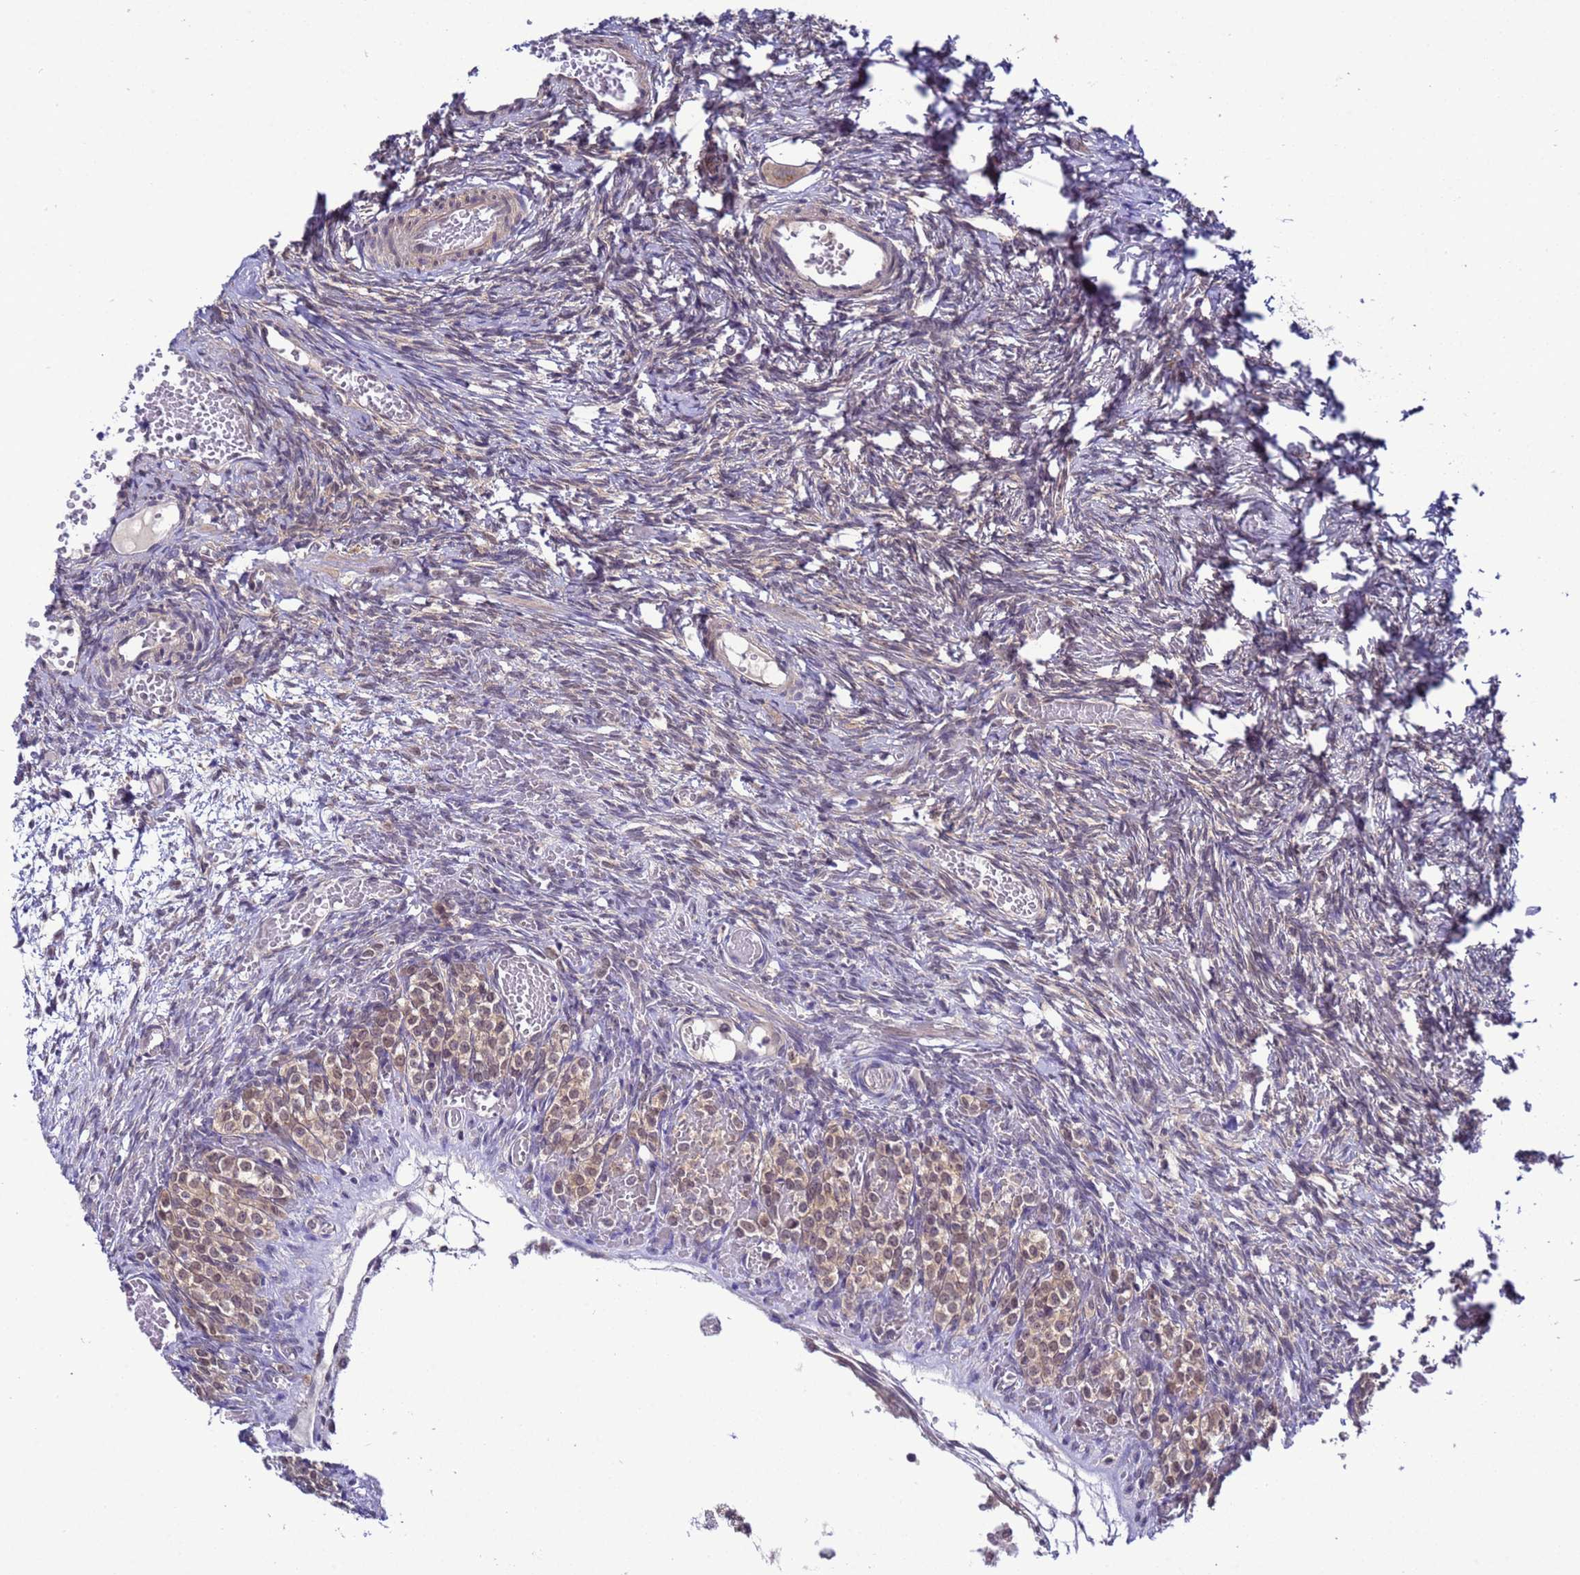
{"staining": {"intensity": "weak", "quantity": ">75%", "location": "cytoplasmic/membranous"}, "tissue": "ovary", "cell_type": "Follicle cells", "image_type": "normal", "snomed": [{"axis": "morphology", "description": "Adenocarcinoma, NOS"}, {"axis": "topography", "description": "Endometrium"}], "caption": "Immunohistochemistry (IHC) photomicrograph of unremarkable human ovary stained for a protein (brown), which exhibits low levels of weak cytoplasmic/membranous staining in approximately >75% of follicle cells.", "gene": "ZFP69B", "patient": {"sex": "female", "age": 32}}